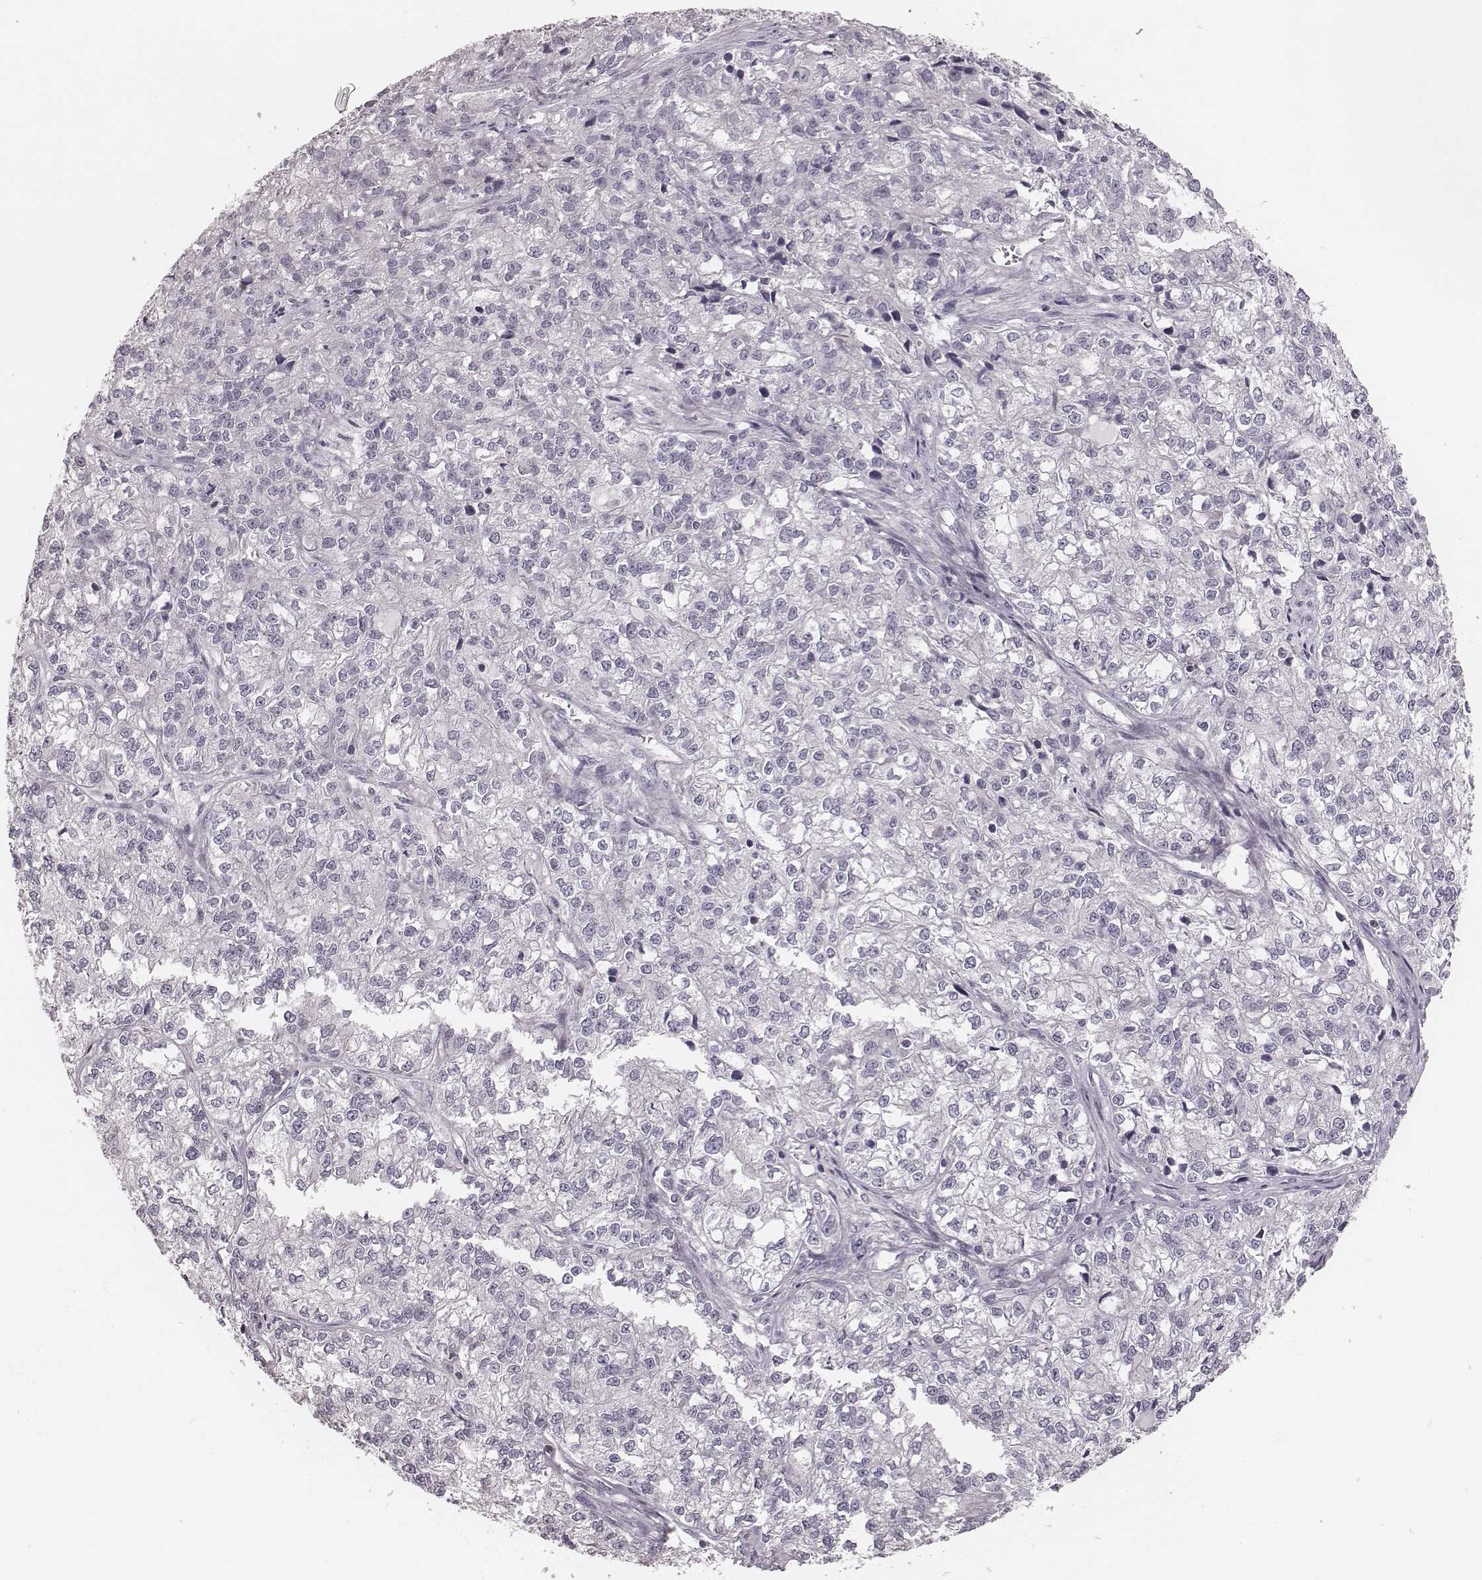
{"staining": {"intensity": "negative", "quantity": "none", "location": "none"}, "tissue": "ovarian cancer", "cell_type": "Tumor cells", "image_type": "cancer", "snomed": [{"axis": "morphology", "description": "Carcinoma, endometroid"}, {"axis": "topography", "description": "Ovary"}], "caption": "DAB immunohistochemical staining of ovarian endometroid carcinoma demonstrates no significant staining in tumor cells. The staining was performed using DAB to visualize the protein expression in brown, while the nuclei were stained in blue with hematoxylin (Magnification: 20x).", "gene": "S100Z", "patient": {"sex": "female", "age": 64}}